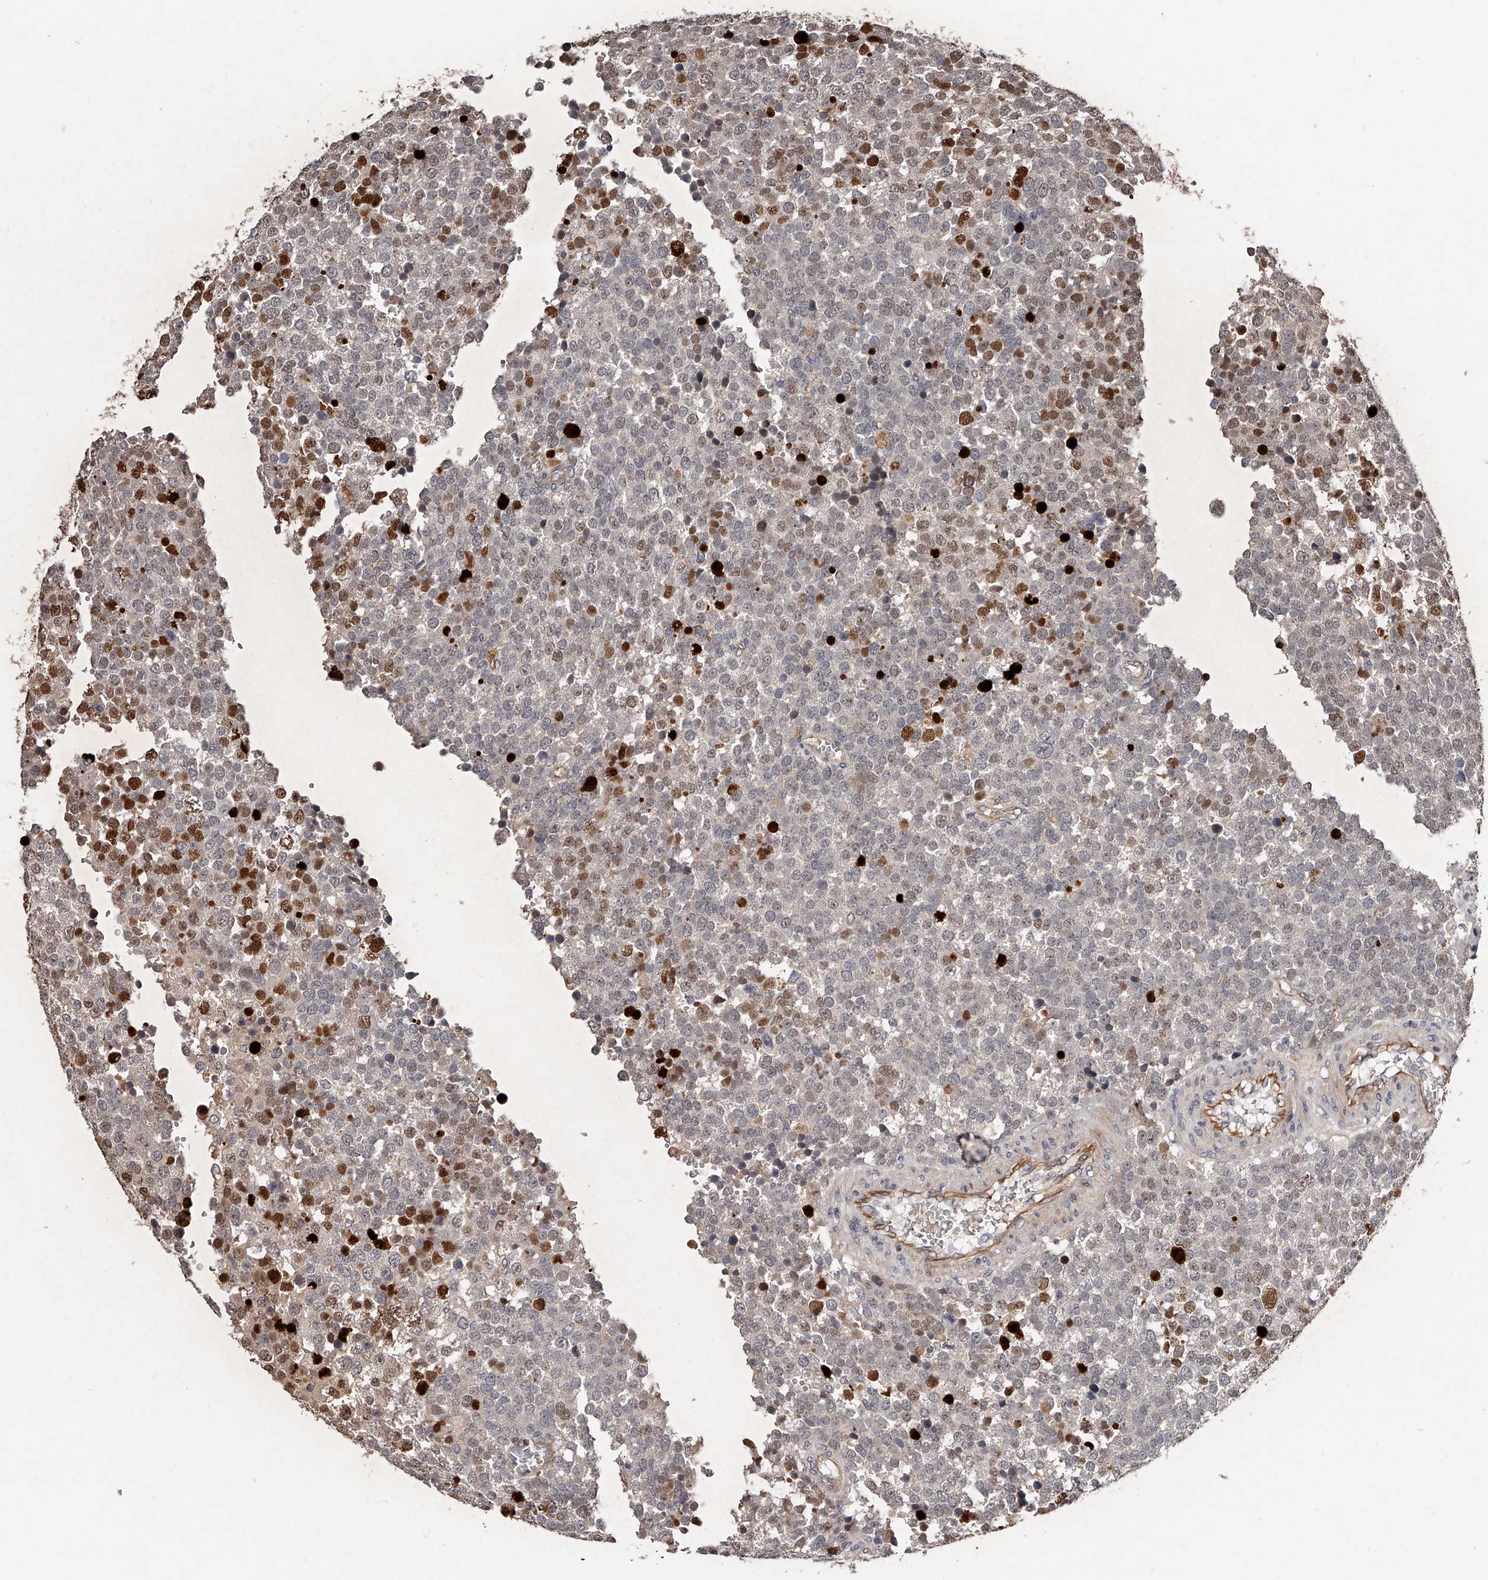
{"staining": {"intensity": "strong", "quantity": "<25%", "location": "nuclear"}, "tissue": "testis cancer", "cell_type": "Tumor cells", "image_type": "cancer", "snomed": [{"axis": "morphology", "description": "Seminoma, NOS"}, {"axis": "topography", "description": "Testis"}], "caption": "Immunohistochemical staining of testis seminoma reveals medium levels of strong nuclear positivity in about <25% of tumor cells. The staining is performed using DAB brown chromogen to label protein expression. The nuclei are counter-stained blue using hematoxylin.", "gene": "URGCP", "patient": {"sex": "male", "age": 71}}